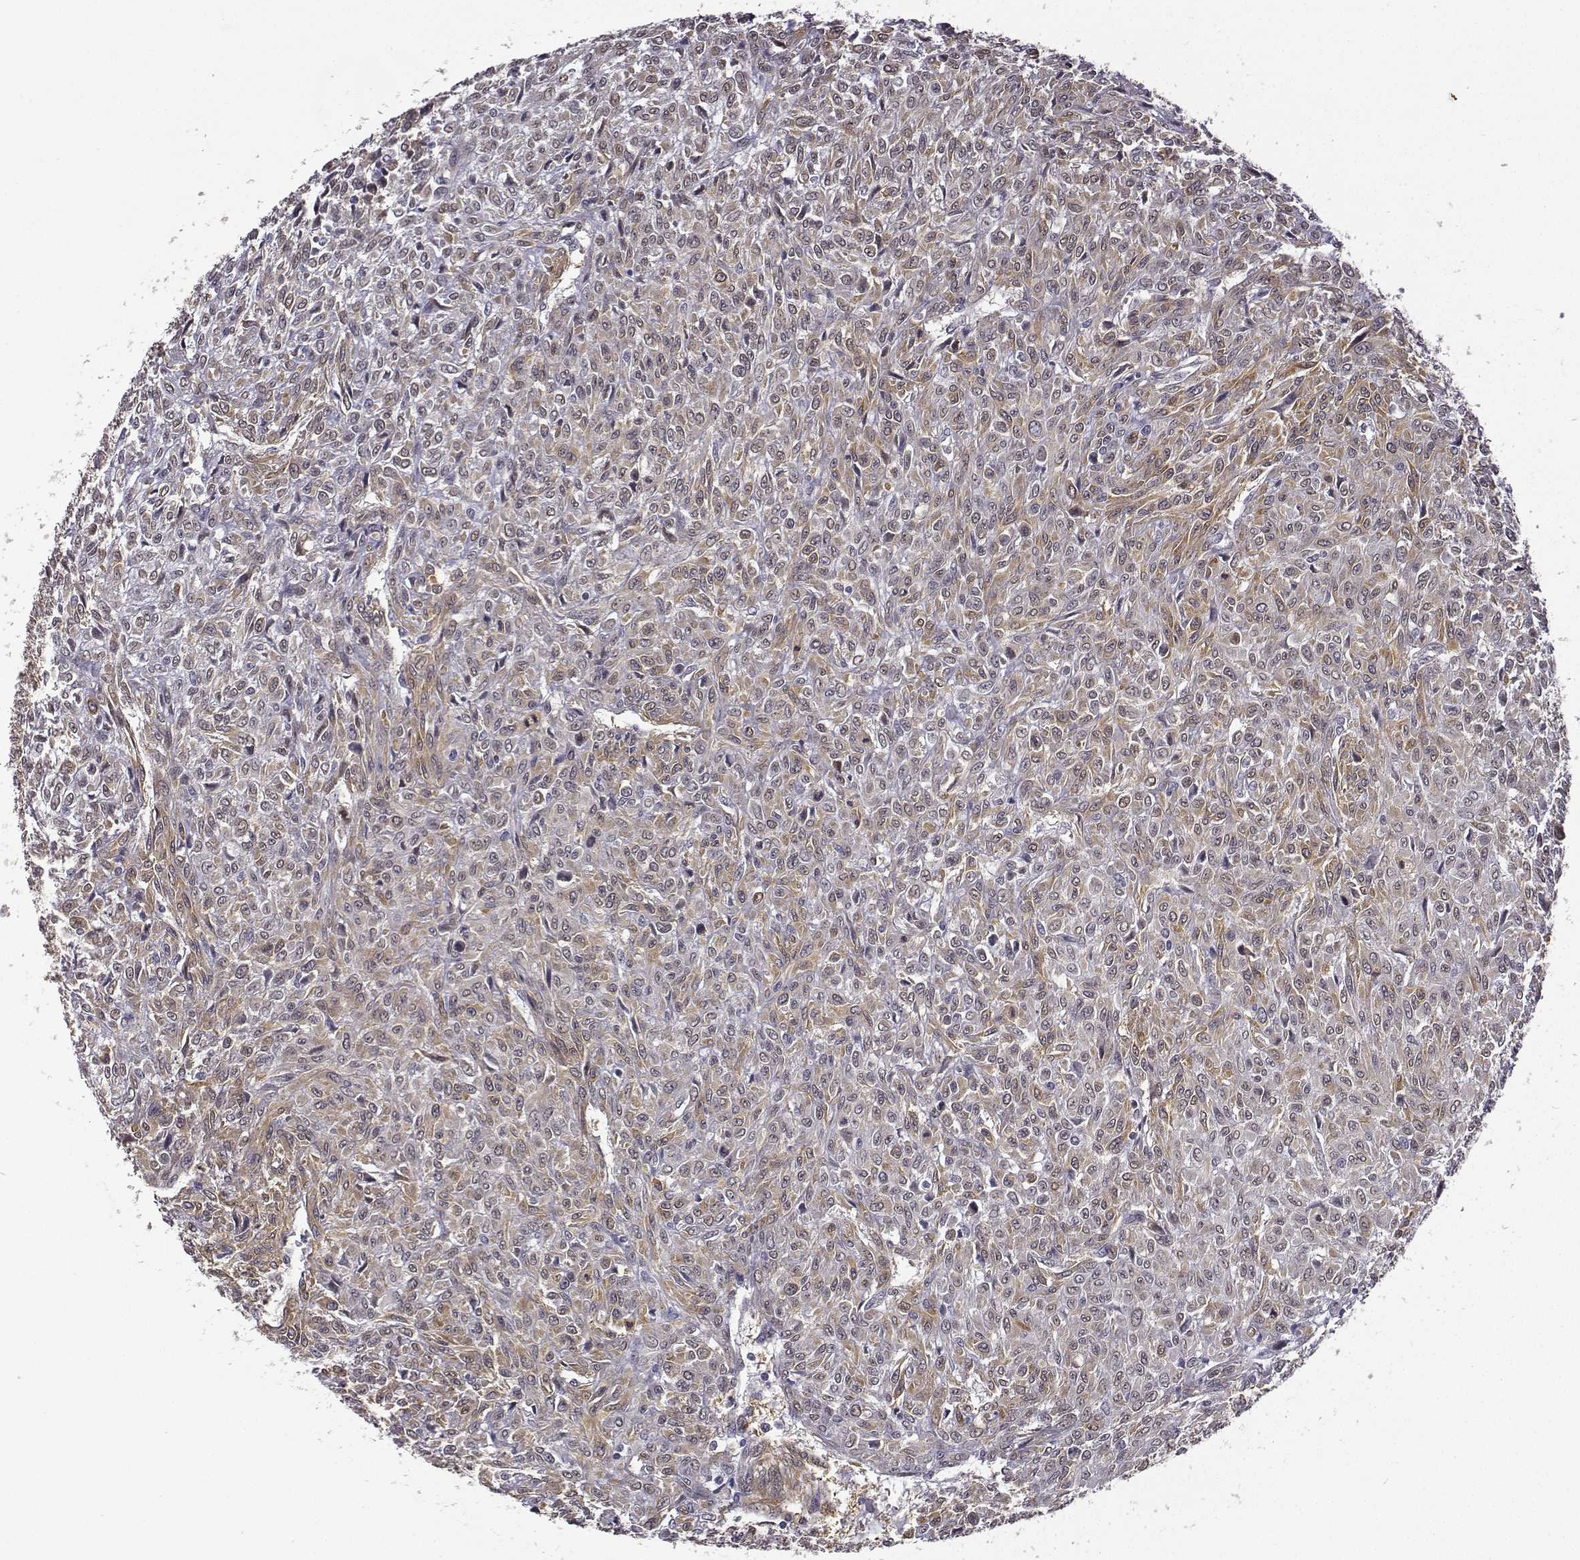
{"staining": {"intensity": "weak", "quantity": ">75%", "location": "cytoplasmic/membranous,nuclear"}, "tissue": "renal cancer", "cell_type": "Tumor cells", "image_type": "cancer", "snomed": [{"axis": "morphology", "description": "Adenocarcinoma, NOS"}, {"axis": "topography", "description": "Kidney"}], "caption": "A micrograph showing weak cytoplasmic/membranous and nuclear expression in about >75% of tumor cells in adenocarcinoma (renal), as visualized by brown immunohistochemical staining.", "gene": "PHGDH", "patient": {"sex": "male", "age": 58}}